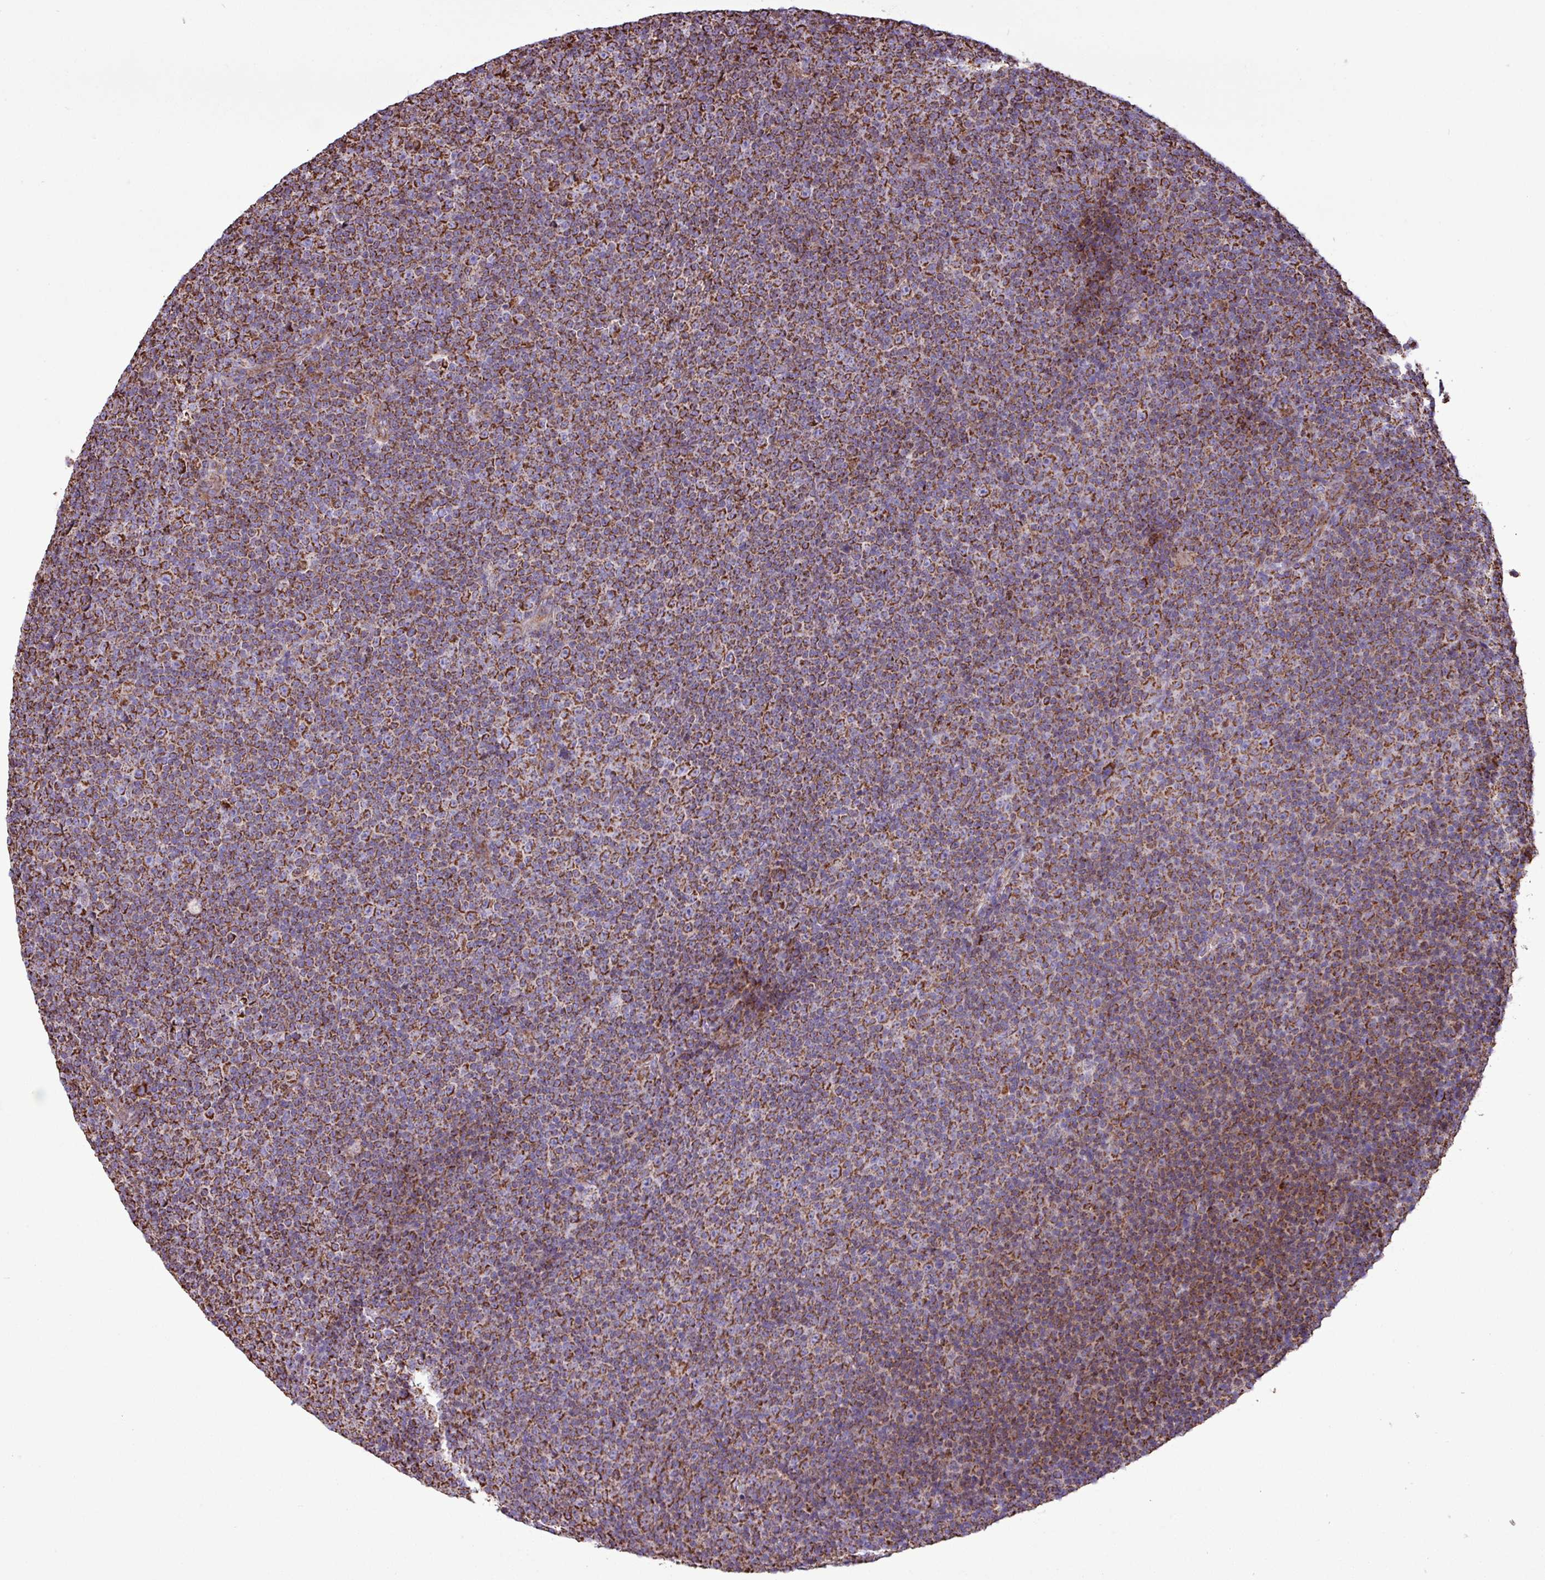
{"staining": {"intensity": "moderate", "quantity": ">75%", "location": "cytoplasmic/membranous"}, "tissue": "lymphoma", "cell_type": "Tumor cells", "image_type": "cancer", "snomed": [{"axis": "morphology", "description": "Malignant lymphoma, non-Hodgkin's type, Low grade"}, {"axis": "topography", "description": "Lymph node"}], "caption": "DAB immunohistochemical staining of human lymphoma demonstrates moderate cytoplasmic/membranous protein staining in about >75% of tumor cells.", "gene": "RTL3", "patient": {"sex": "female", "age": 67}}